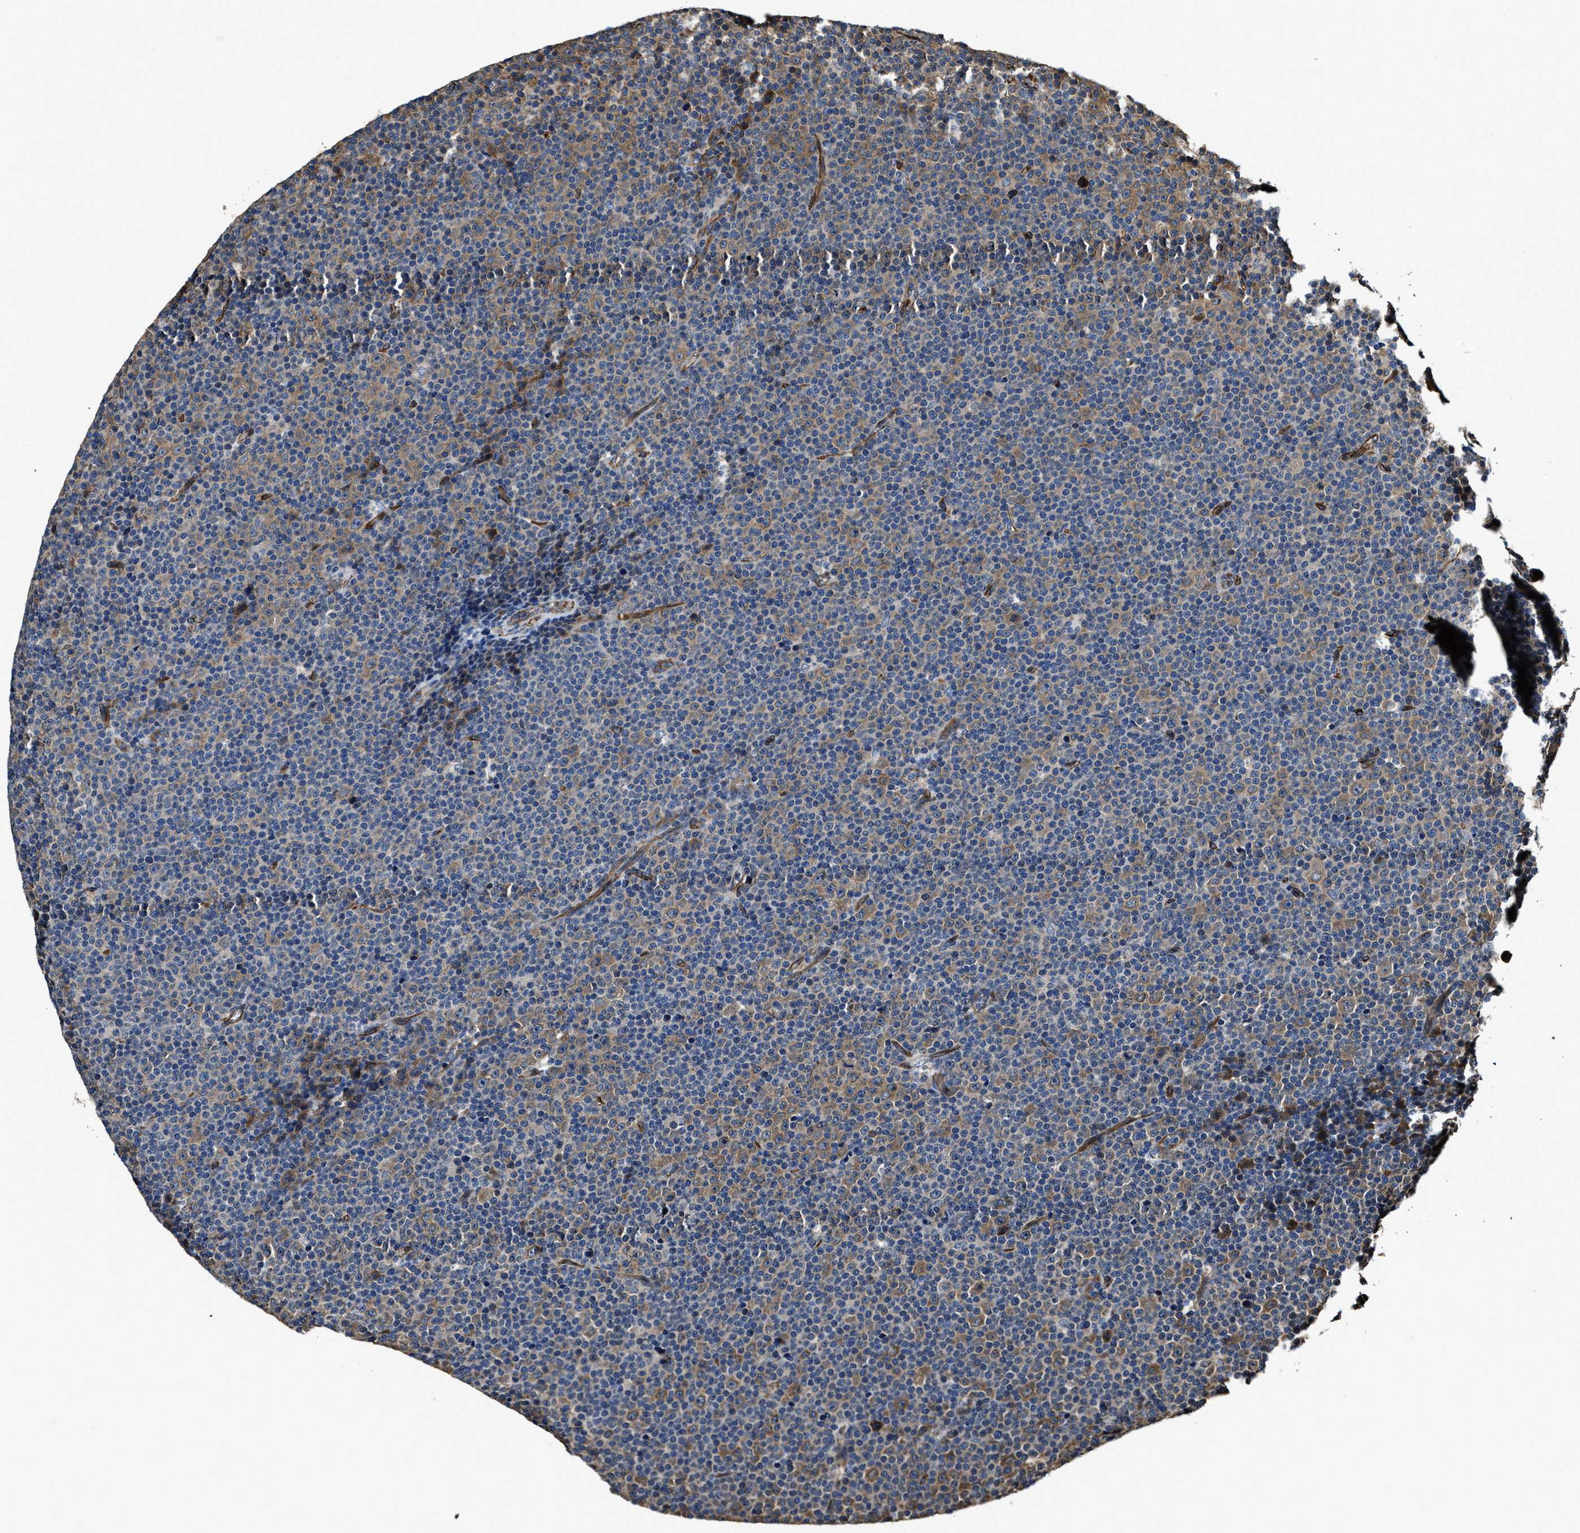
{"staining": {"intensity": "moderate", "quantity": "25%-75%", "location": "cytoplasmic/membranous"}, "tissue": "lymphoma", "cell_type": "Tumor cells", "image_type": "cancer", "snomed": [{"axis": "morphology", "description": "Malignant lymphoma, non-Hodgkin's type, Low grade"}, {"axis": "topography", "description": "Lymph node"}], "caption": "This is a micrograph of immunohistochemistry (IHC) staining of low-grade malignant lymphoma, non-Hodgkin's type, which shows moderate expression in the cytoplasmic/membranous of tumor cells.", "gene": "GFRA3", "patient": {"sex": "female", "age": 67}}